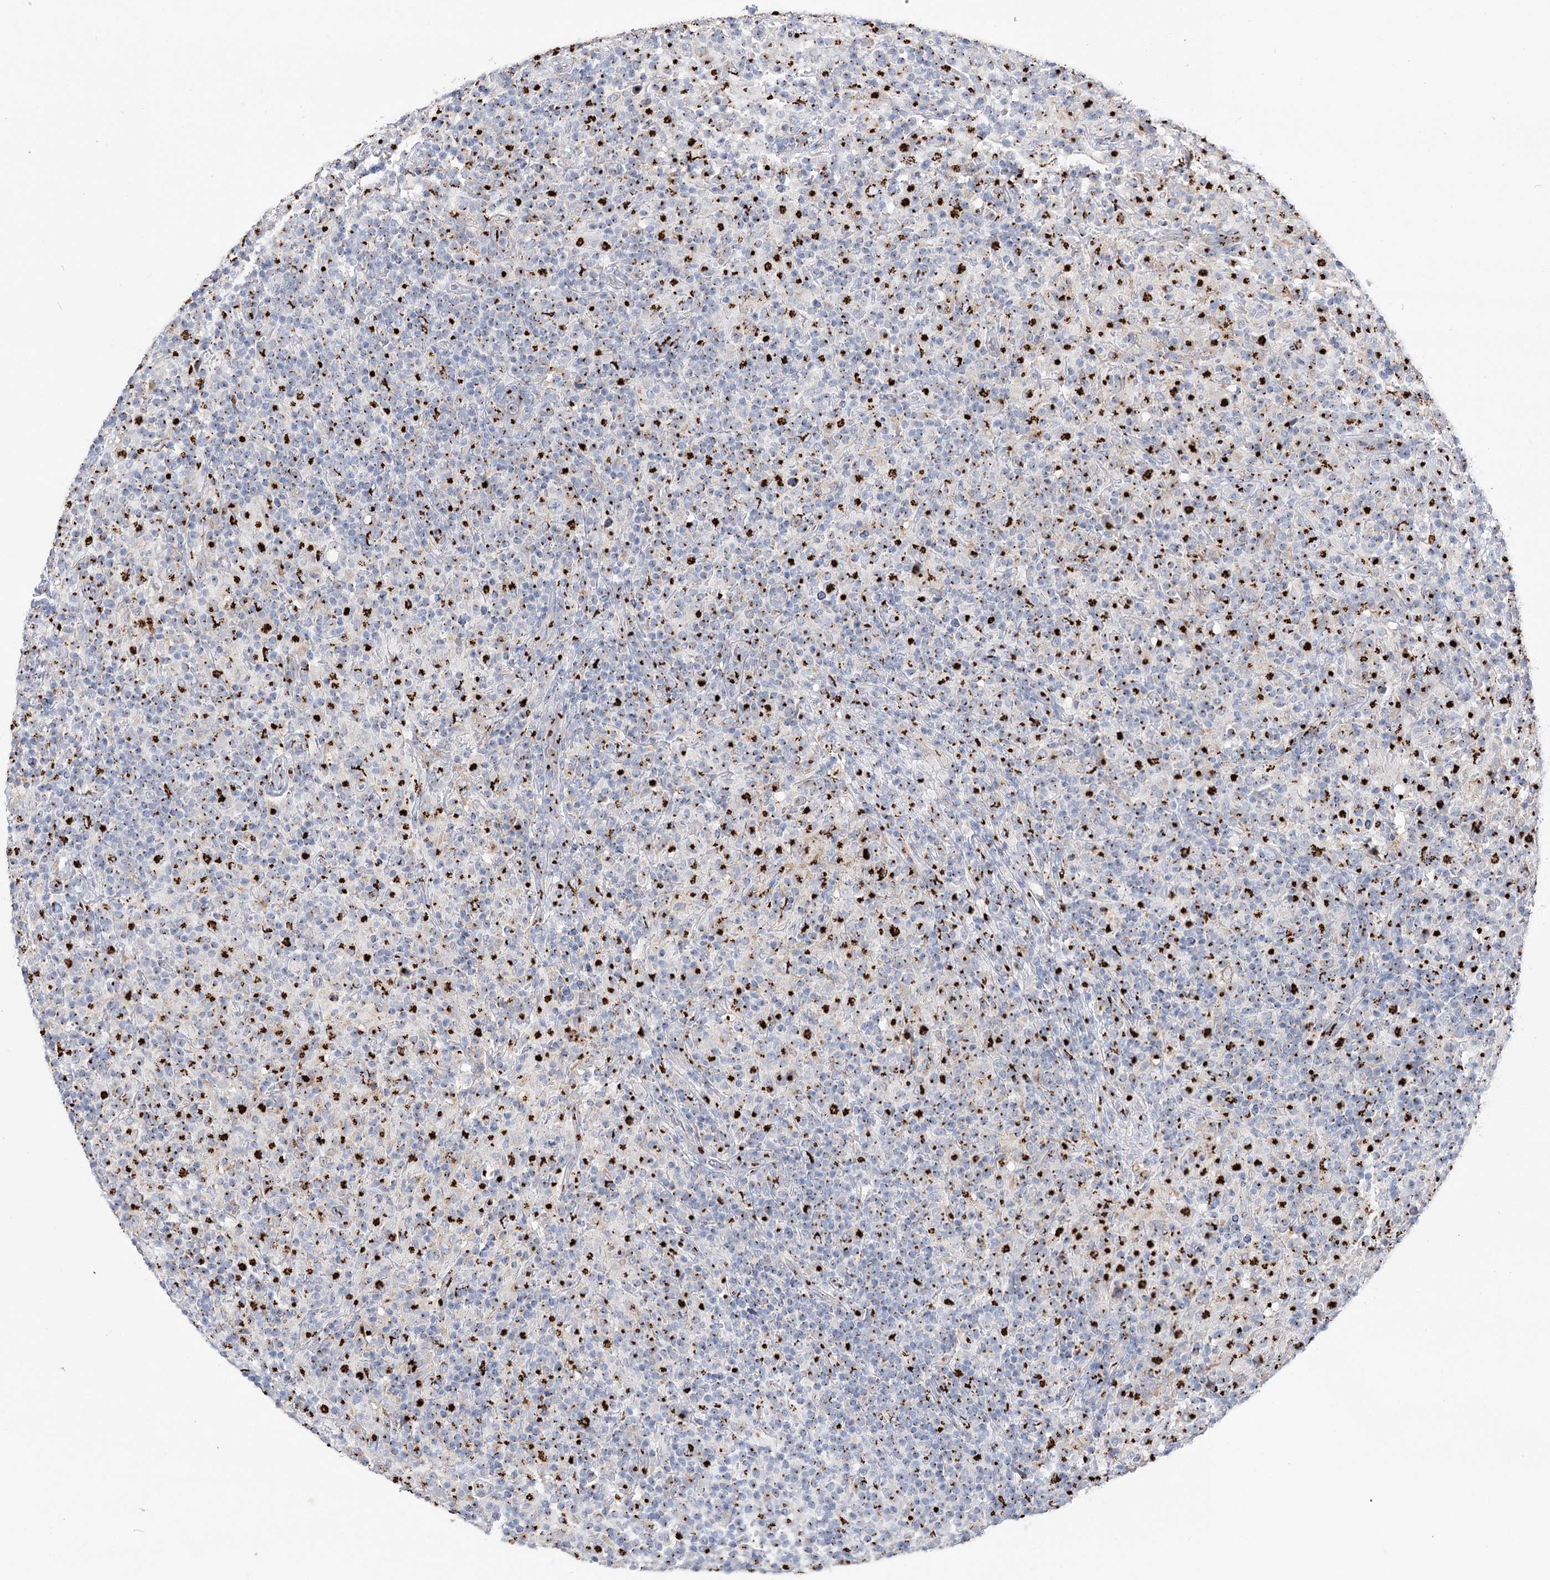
{"staining": {"intensity": "negative", "quantity": "none", "location": "none"}, "tissue": "lymphoma", "cell_type": "Tumor cells", "image_type": "cancer", "snomed": [{"axis": "morphology", "description": "Hodgkin's disease, NOS"}, {"axis": "topography", "description": "Lymph node"}], "caption": "Protein analysis of lymphoma reveals no significant staining in tumor cells.", "gene": "TMEM165", "patient": {"sex": "male", "age": 70}}